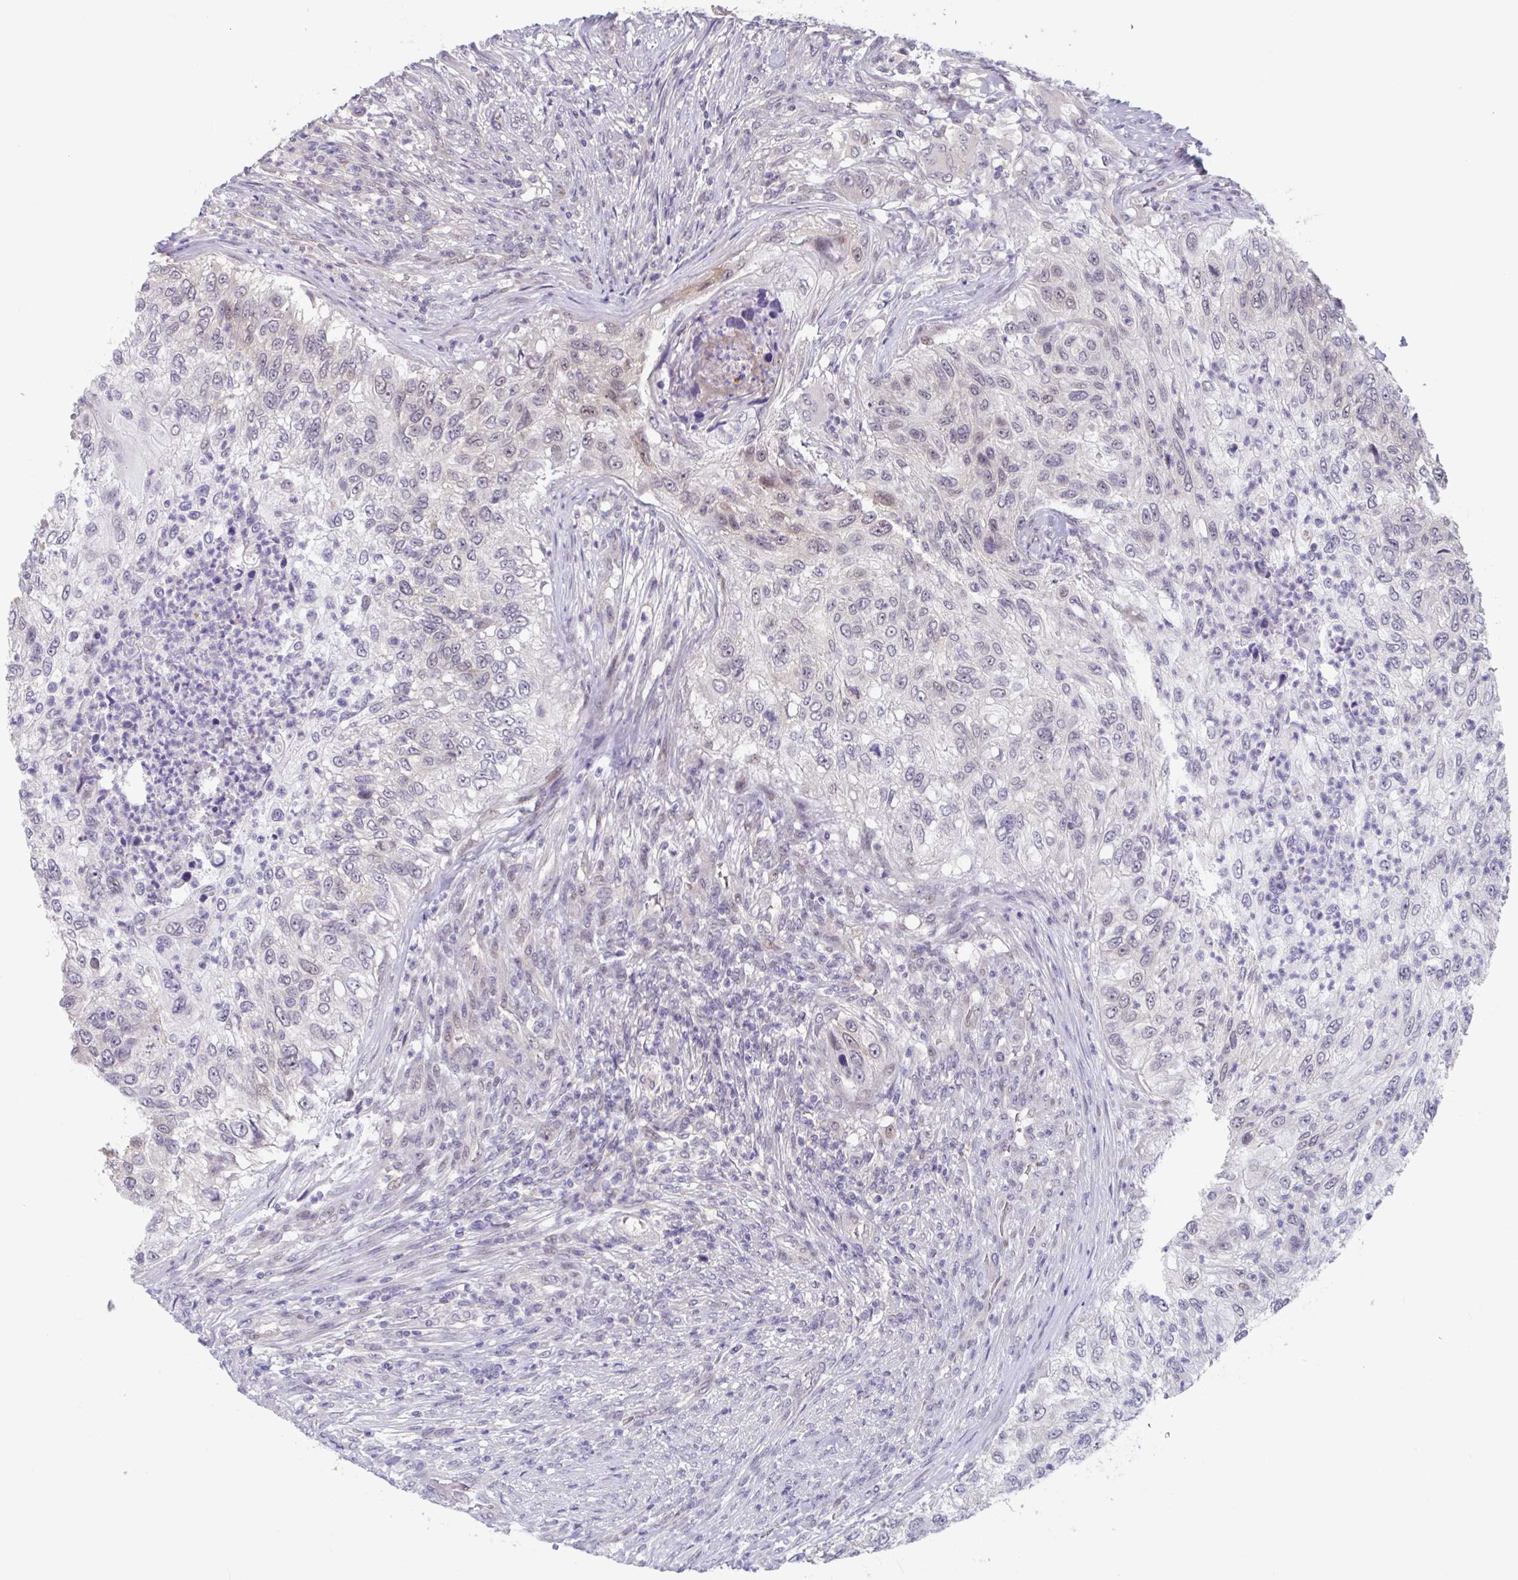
{"staining": {"intensity": "weak", "quantity": "25%-75%", "location": "nuclear"}, "tissue": "urothelial cancer", "cell_type": "Tumor cells", "image_type": "cancer", "snomed": [{"axis": "morphology", "description": "Urothelial carcinoma, High grade"}, {"axis": "topography", "description": "Urinary bladder"}], "caption": "Urothelial cancer stained for a protein reveals weak nuclear positivity in tumor cells.", "gene": "RIOK1", "patient": {"sex": "female", "age": 60}}